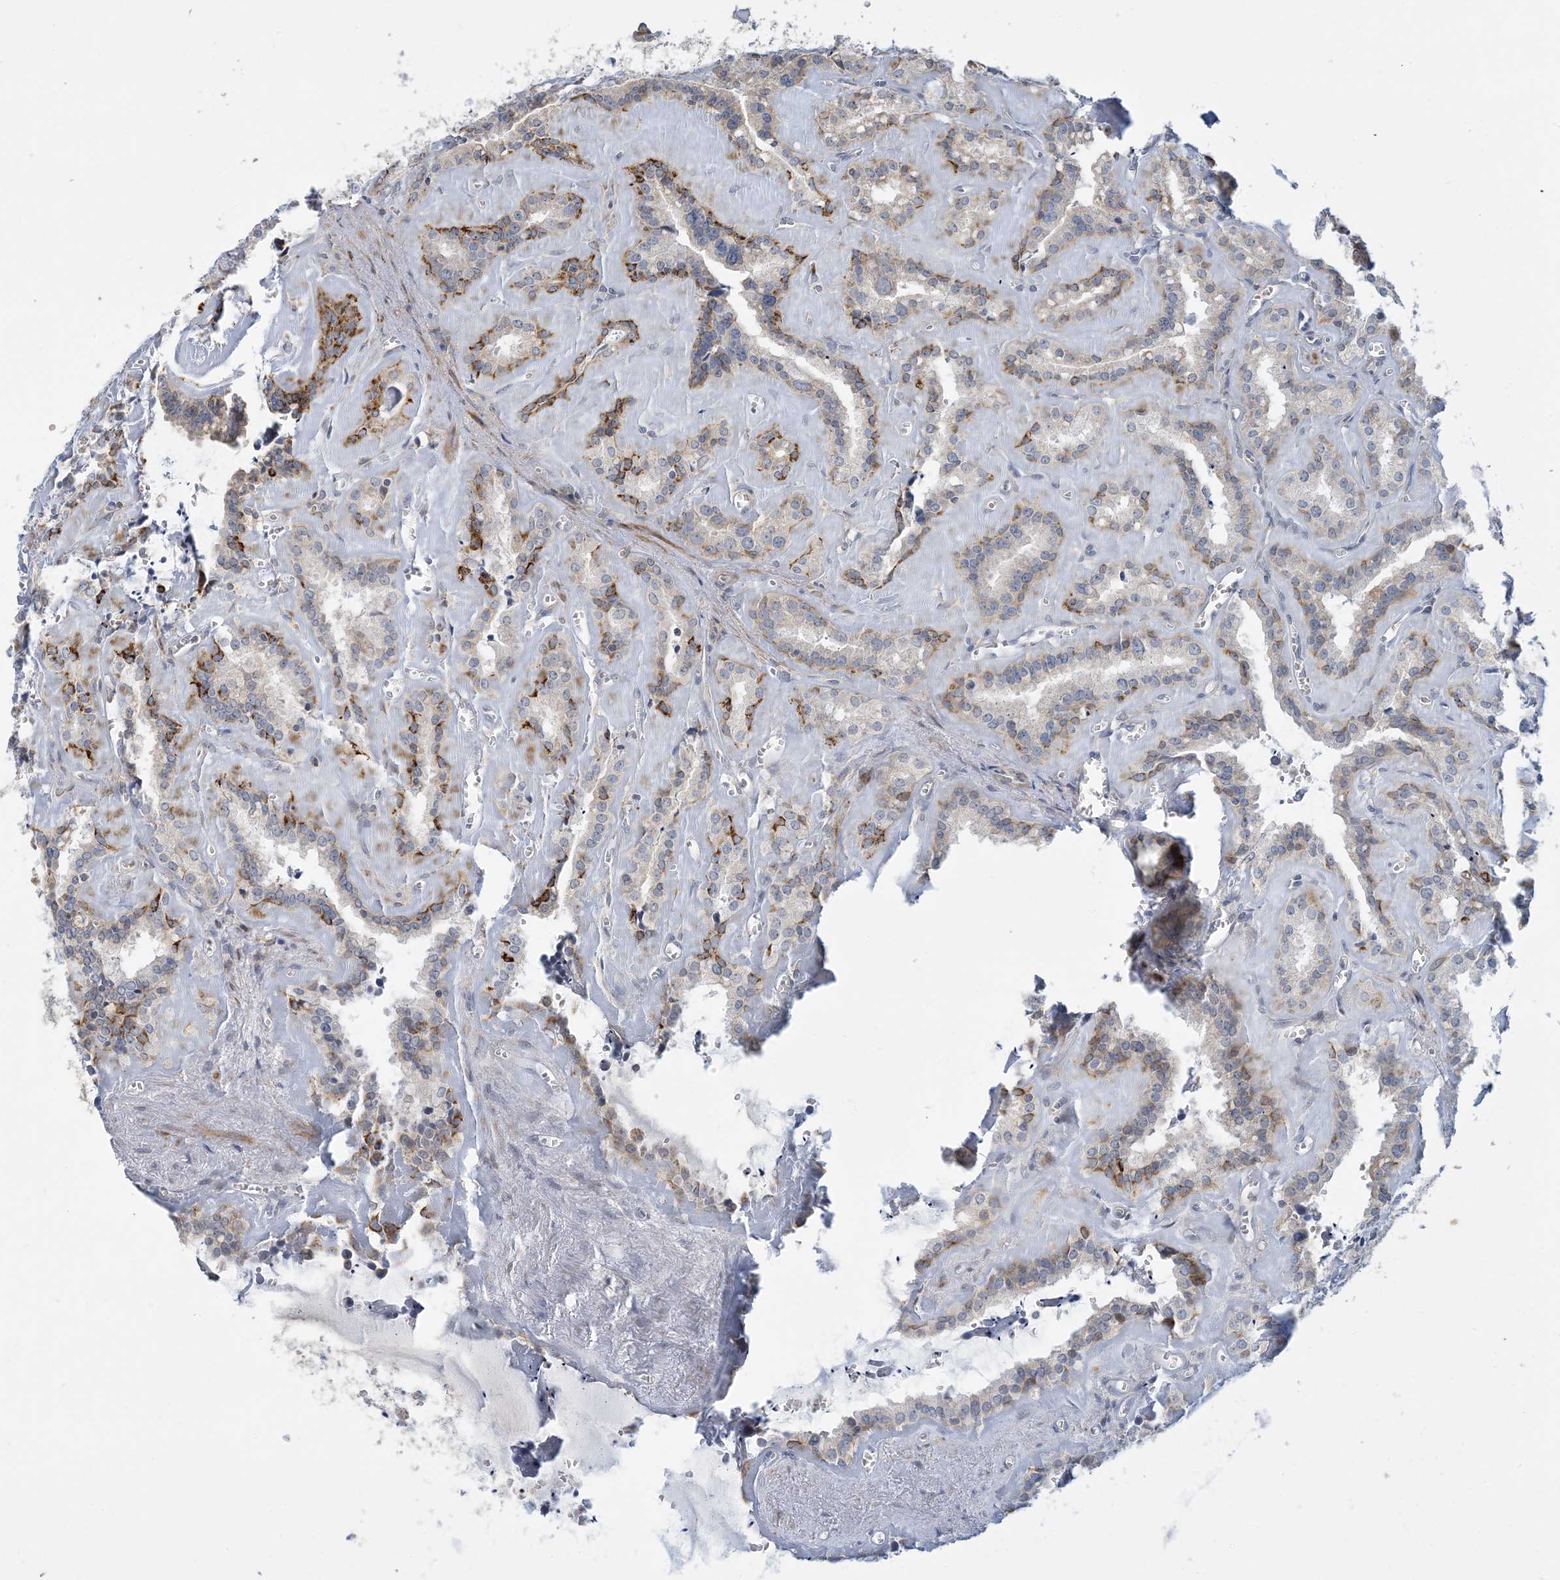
{"staining": {"intensity": "moderate", "quantity": "25%-75%", "location": "cytoplasmic/membranous"}, "tissue": "seminal vesicle", "cell_type": "Glandular cells", "image_type": "normal", "snomed": [{"axis": "morphology", "description": "Normal tissue, NOS"}, {"axis": "topography", "description": "Prostate"}, {"axis": "topography", "description": "Seminal veicle"}], "caption": "An image showing moderate cytoplasmic/membranous expression in about 25%-75% of glandular cells in unremarkable seminal vesicle, as visualized by brown immunohistochemical staining.", "gene": "LTN1", "patient": {"sex": "male", "age": 59}}